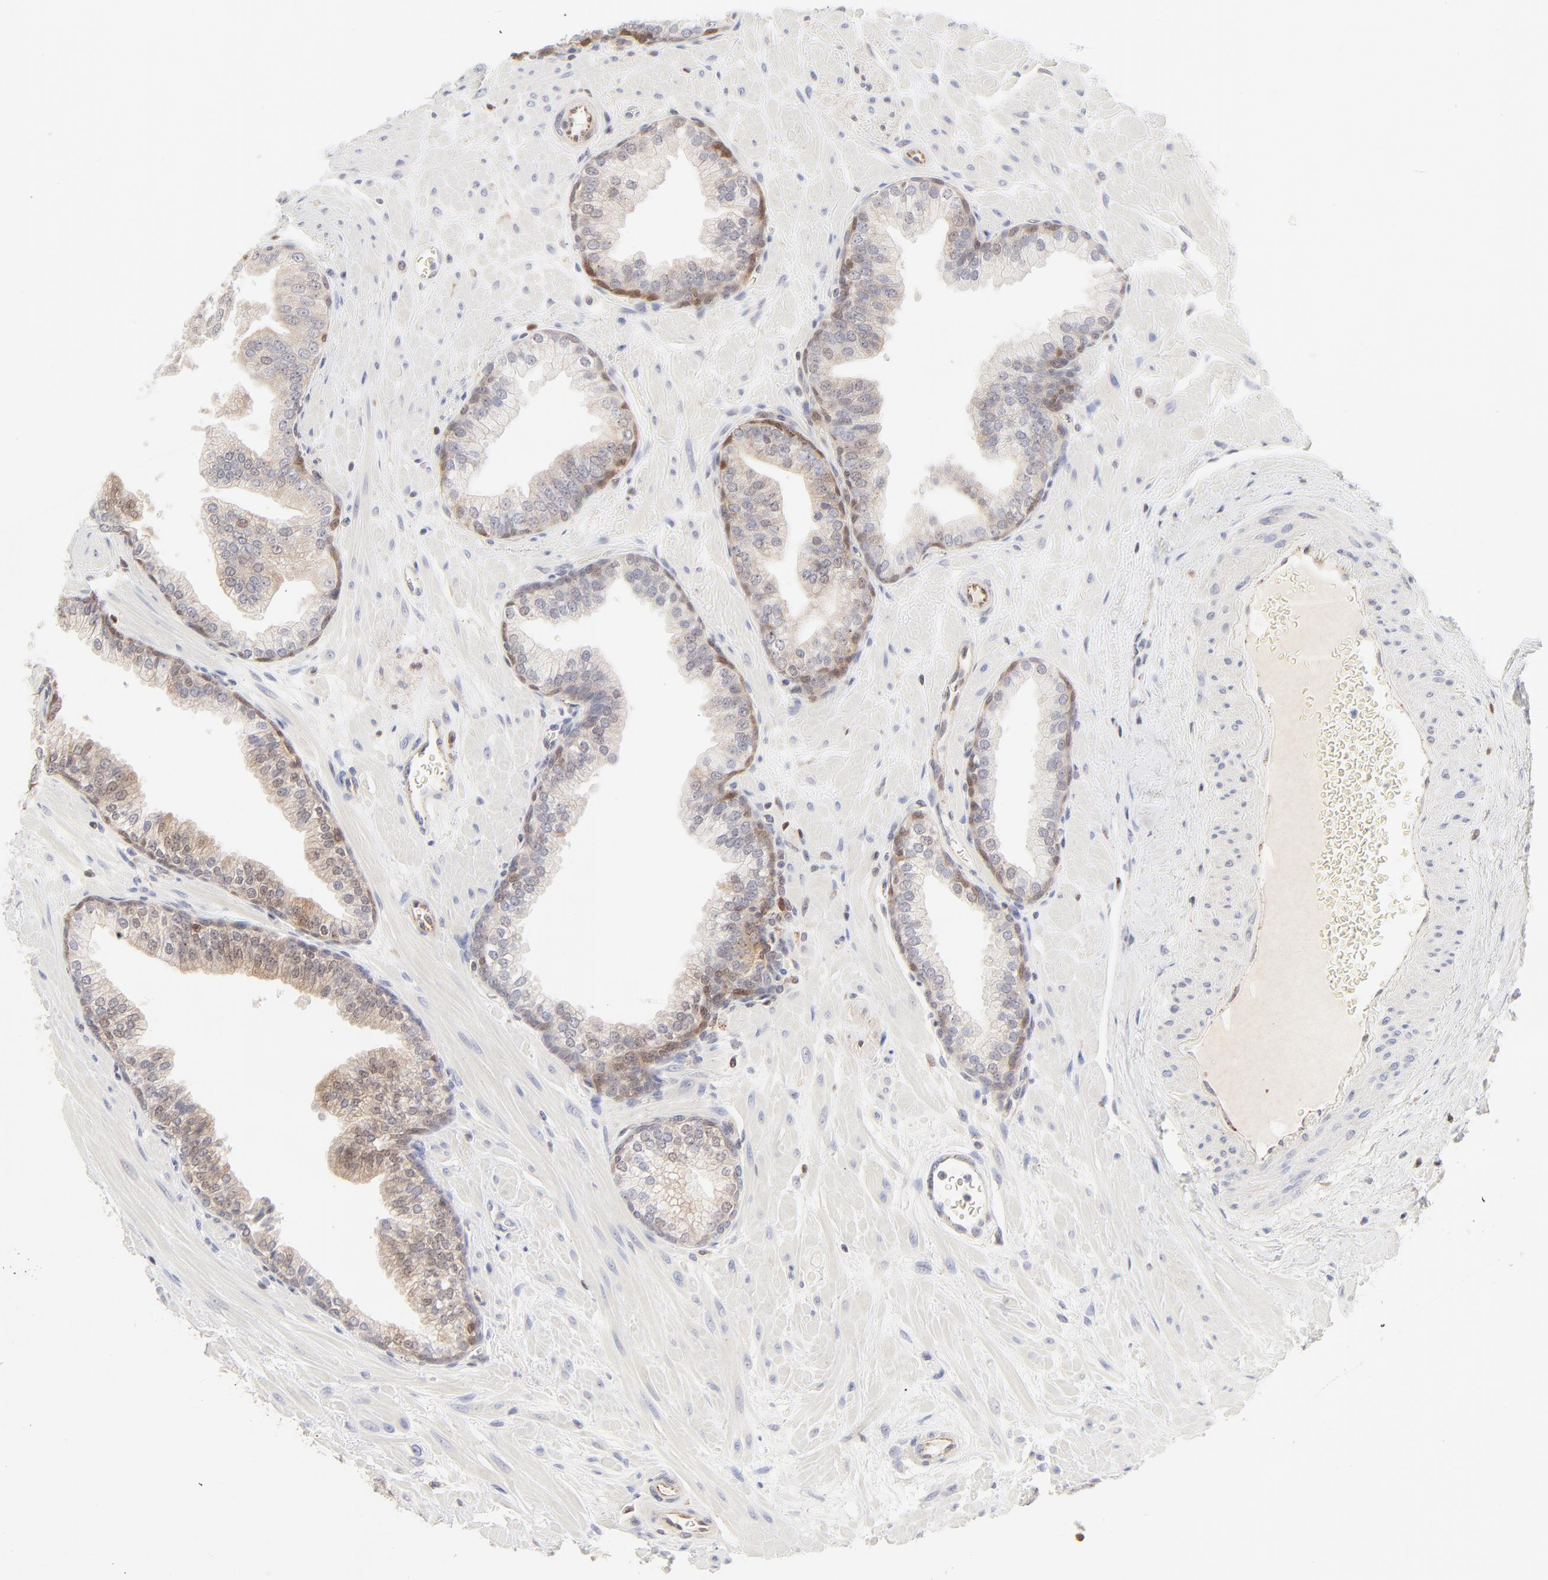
{"staining": {"intensity": "weak", "quantity": "25%-75%", "location": "cytoplasmic/membranous"}, "tissue": "prostate", "cell_type": "Glandular cells", "image_type": "normal", "snomed": [{"axis": "morphology", "description": "Normal tissue, NOS"}, {"axis": "topography", "description": "Prostate"}], "caption": "Protein staining of normal prostate demonstrates weak cytoplasmic/membranous expression in about 25%-75% of glandular cells.", "gene": "CDK6", "patient": {"sex": "male", "age": 60}}